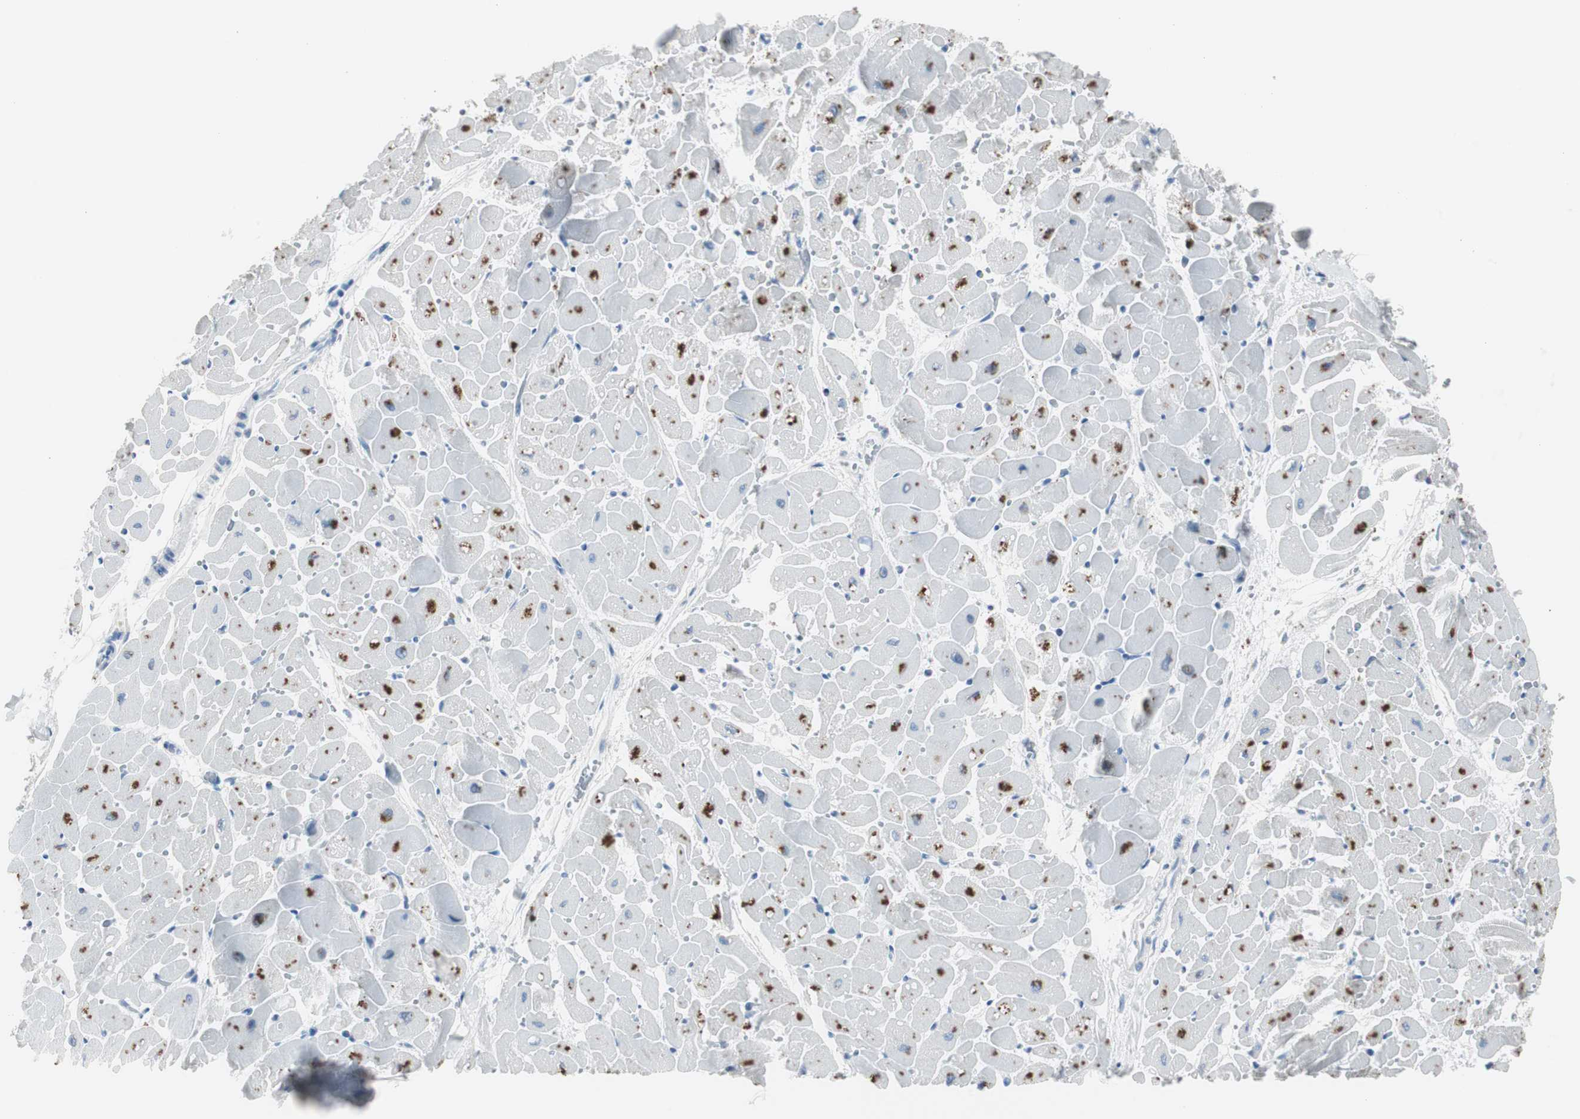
{"staining": {"intensity": "negative", "quantity": "none", "location": "none"}, "tissue": "heart muscle", "cell_type": "Cardiomyocytes", "image_type": "normal", "snomed": [{"axis": "morphology", "description": "Normal tissue, NOS"}, {"axis": "topography", "description": "Heart"}], "caption": "Immunohistochemistry (IHC) micrograph of benign human heart muscle stained for a protein (brown), which reveals no expression in cardiomyocytes. (Immunohistochemistry (IHC), brightfield microscopy, high magnification).", "gene": "SERPINF1", "patient": {"sex": "female", "age": 19}}